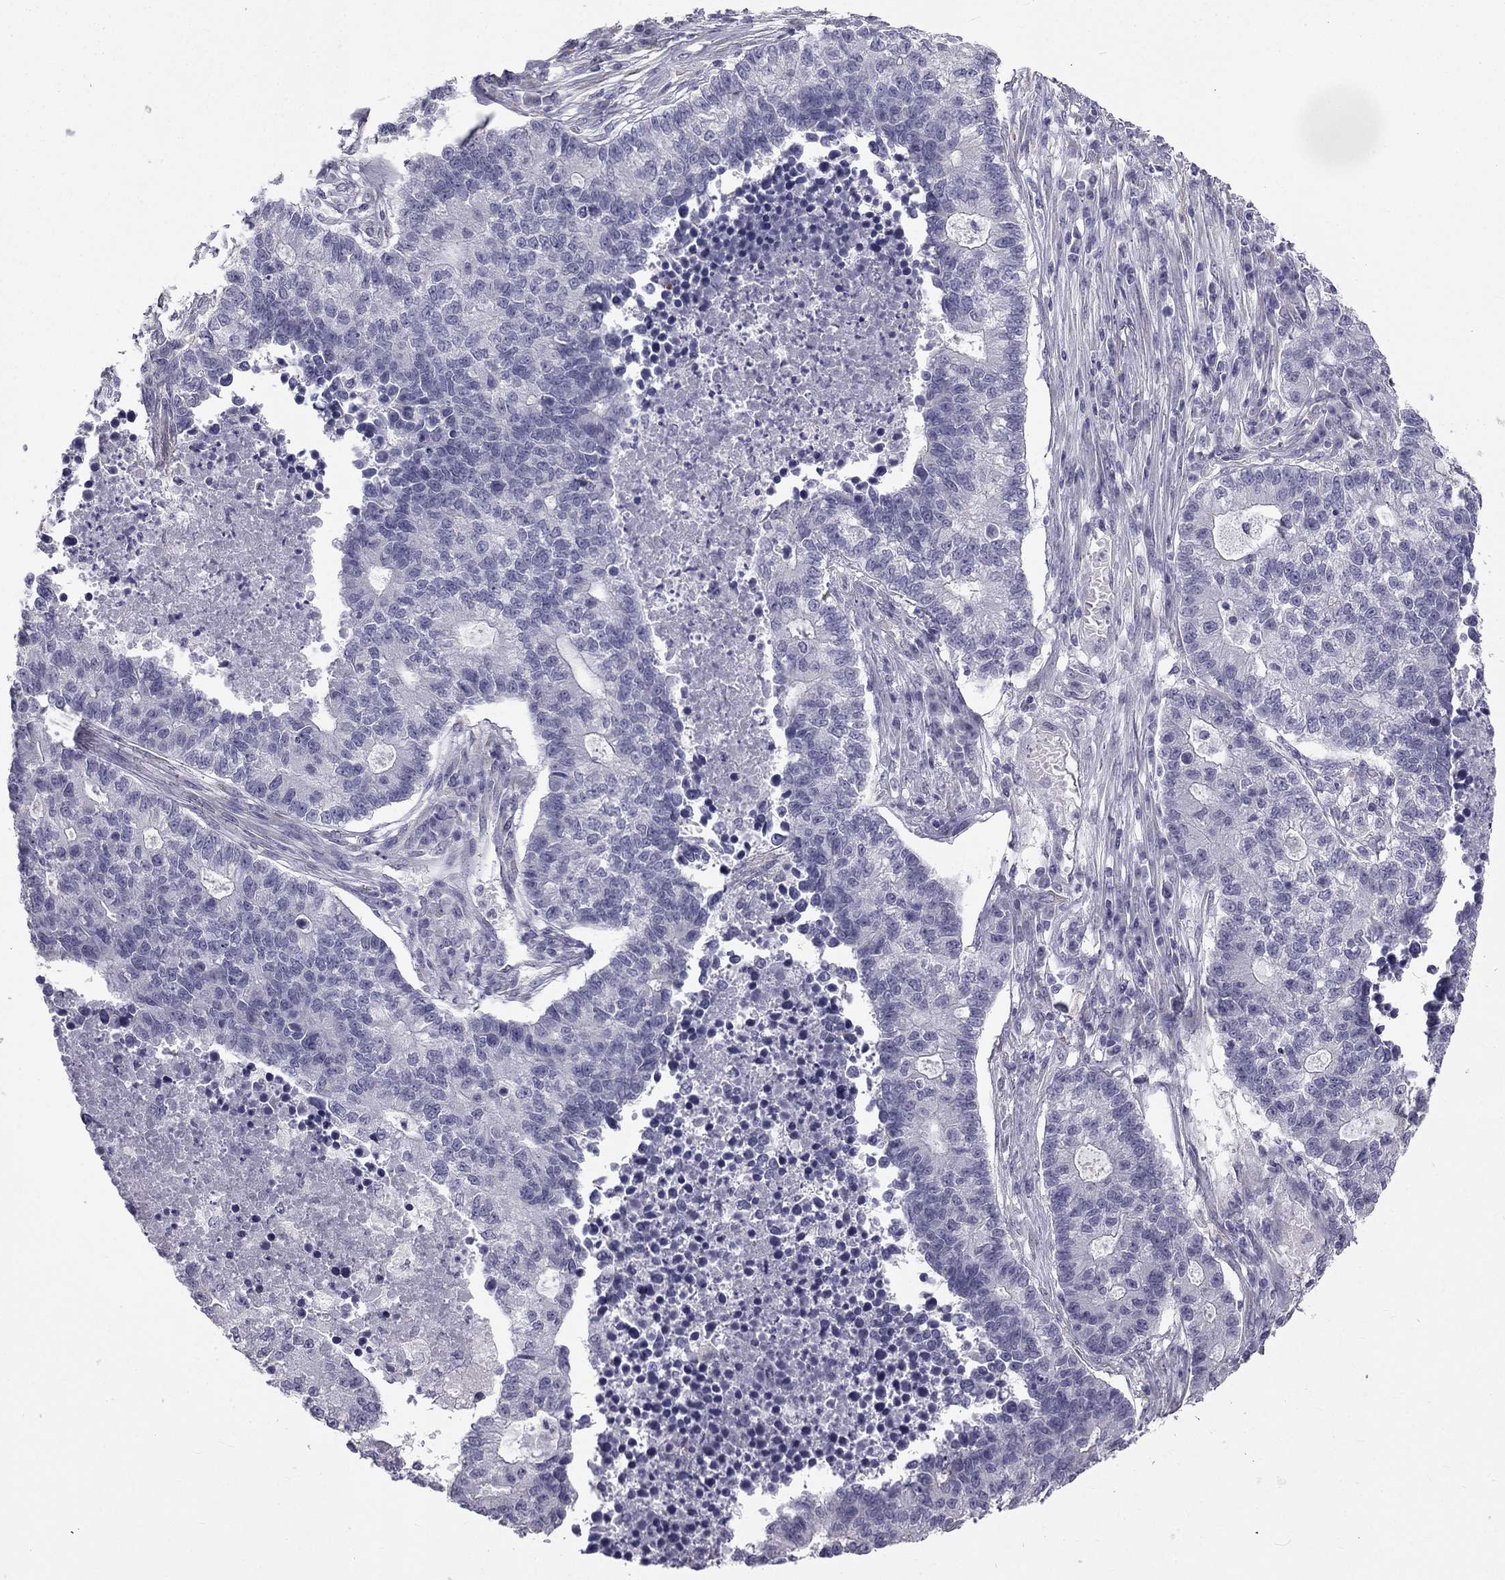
{"staining": {"intensity": "negative", "quantity": "none", "location": "none"}, "tissue": "lung cancer", "cell_type": "Tumor cells", "image_type": "cancer", "snomed": [{"axis": "morphology", "description": "Adenocarcinoma, NOS"}, {"axis": "topography", "description": "Lung"}], "caption": "A high-resolution micrograph shows IHC staining of lung cancer, which shows no significant expression in tumor cells. (DAB immunohistochemistry (IHC) visualized using brightfield microscopy, high magnification).", "gene": "CCDC40", "patient": {"sex": "male", "age": 57}}